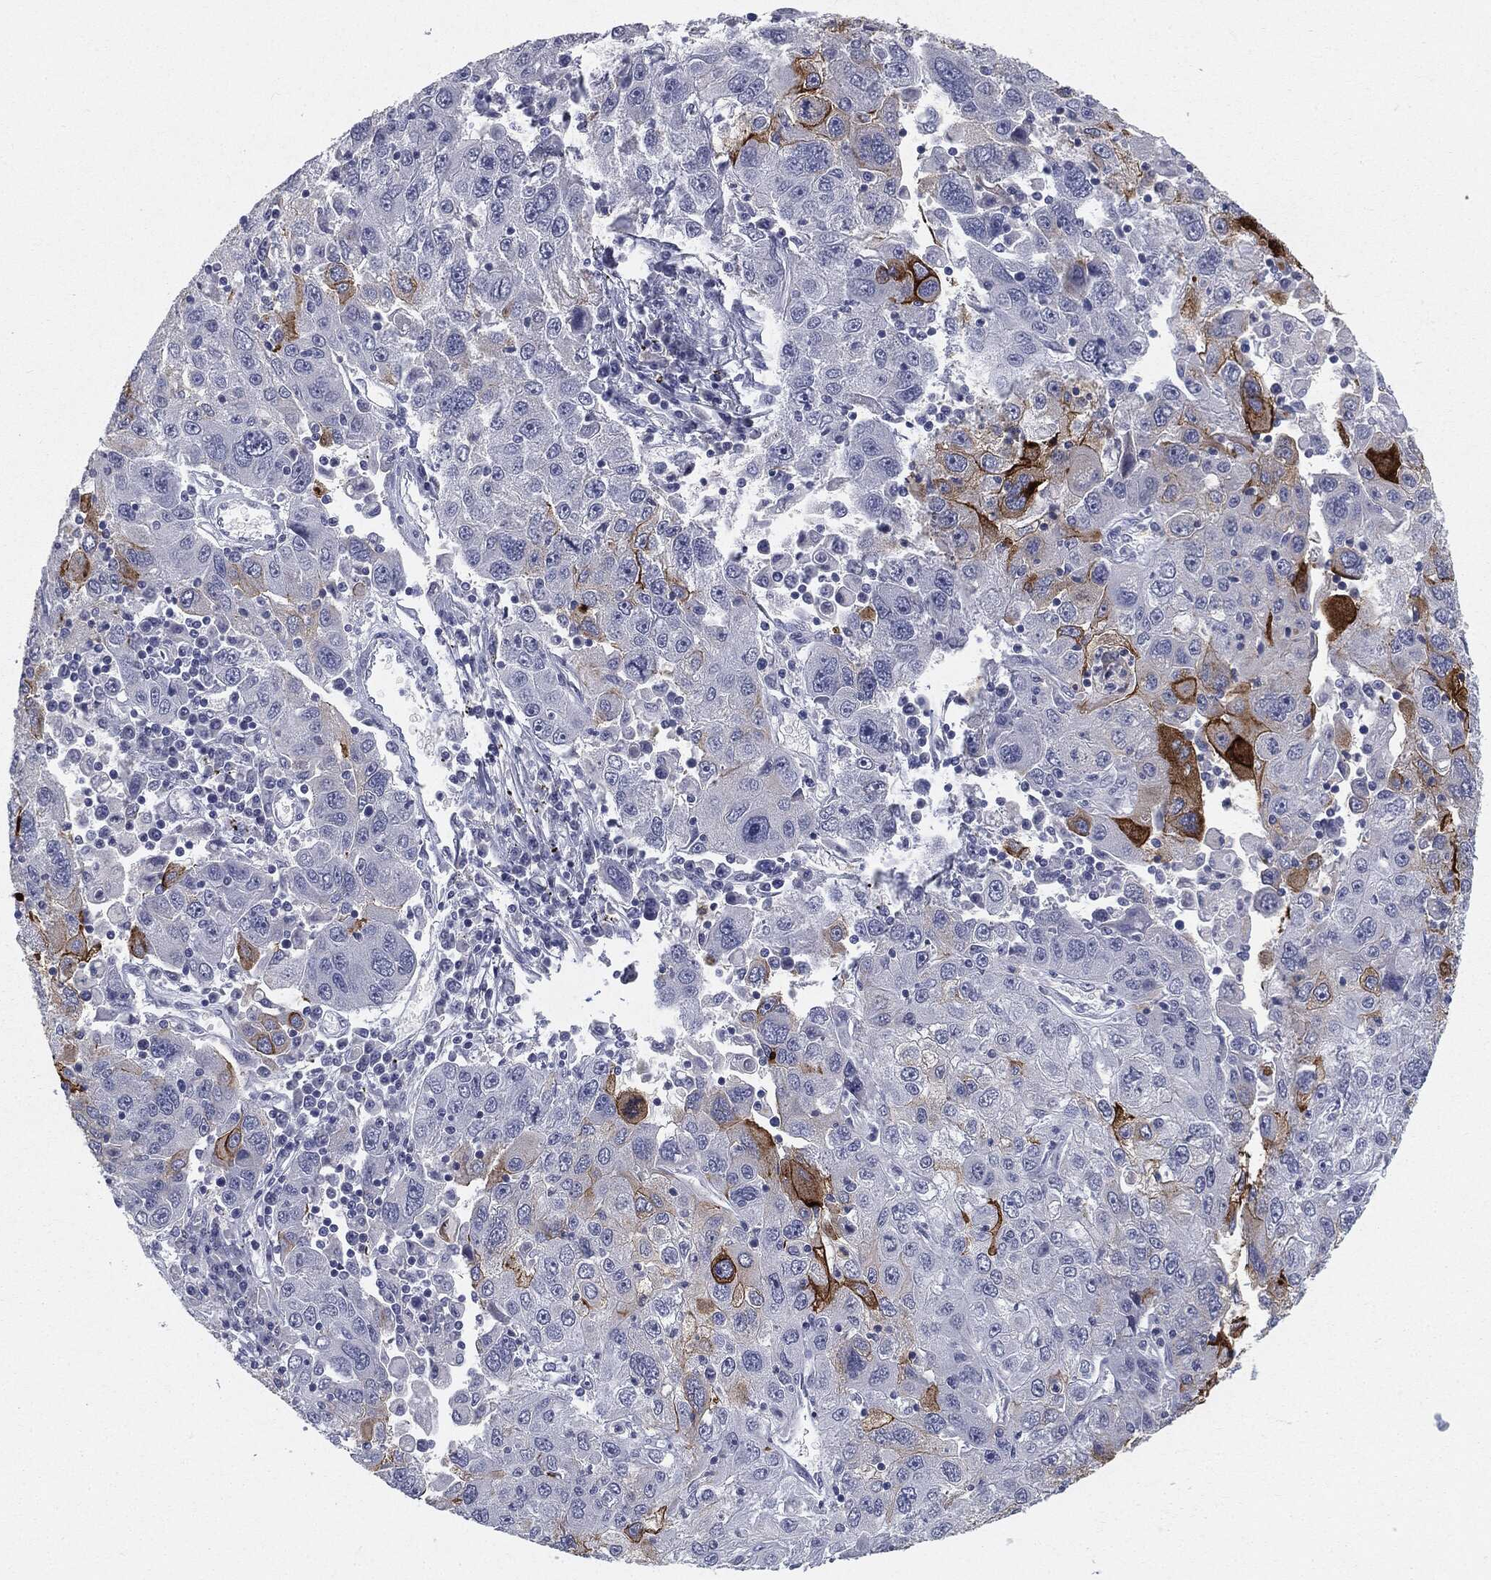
{"staining": {"intensity": "moderate", "quantity": "<25%", "location": "cytoplasmic/membranous"}, "tissue": "stomach cancer", "cell_type": "Tumor cells", "image_type": "cancer", "snomed": [{"axis": "morphology", "description": "Adenocarcinoma, NOS"}, {"axis": "topography", "description": "Stomach"}], "caption": "Moderate cytoplasmic/membranous positivity for a protein is present in approximately <25% of tumor cells of adenocarcinoma (stomach) using IHC.", "gene": "MUC1", "patient": {"sex": "male", "age": 56}}